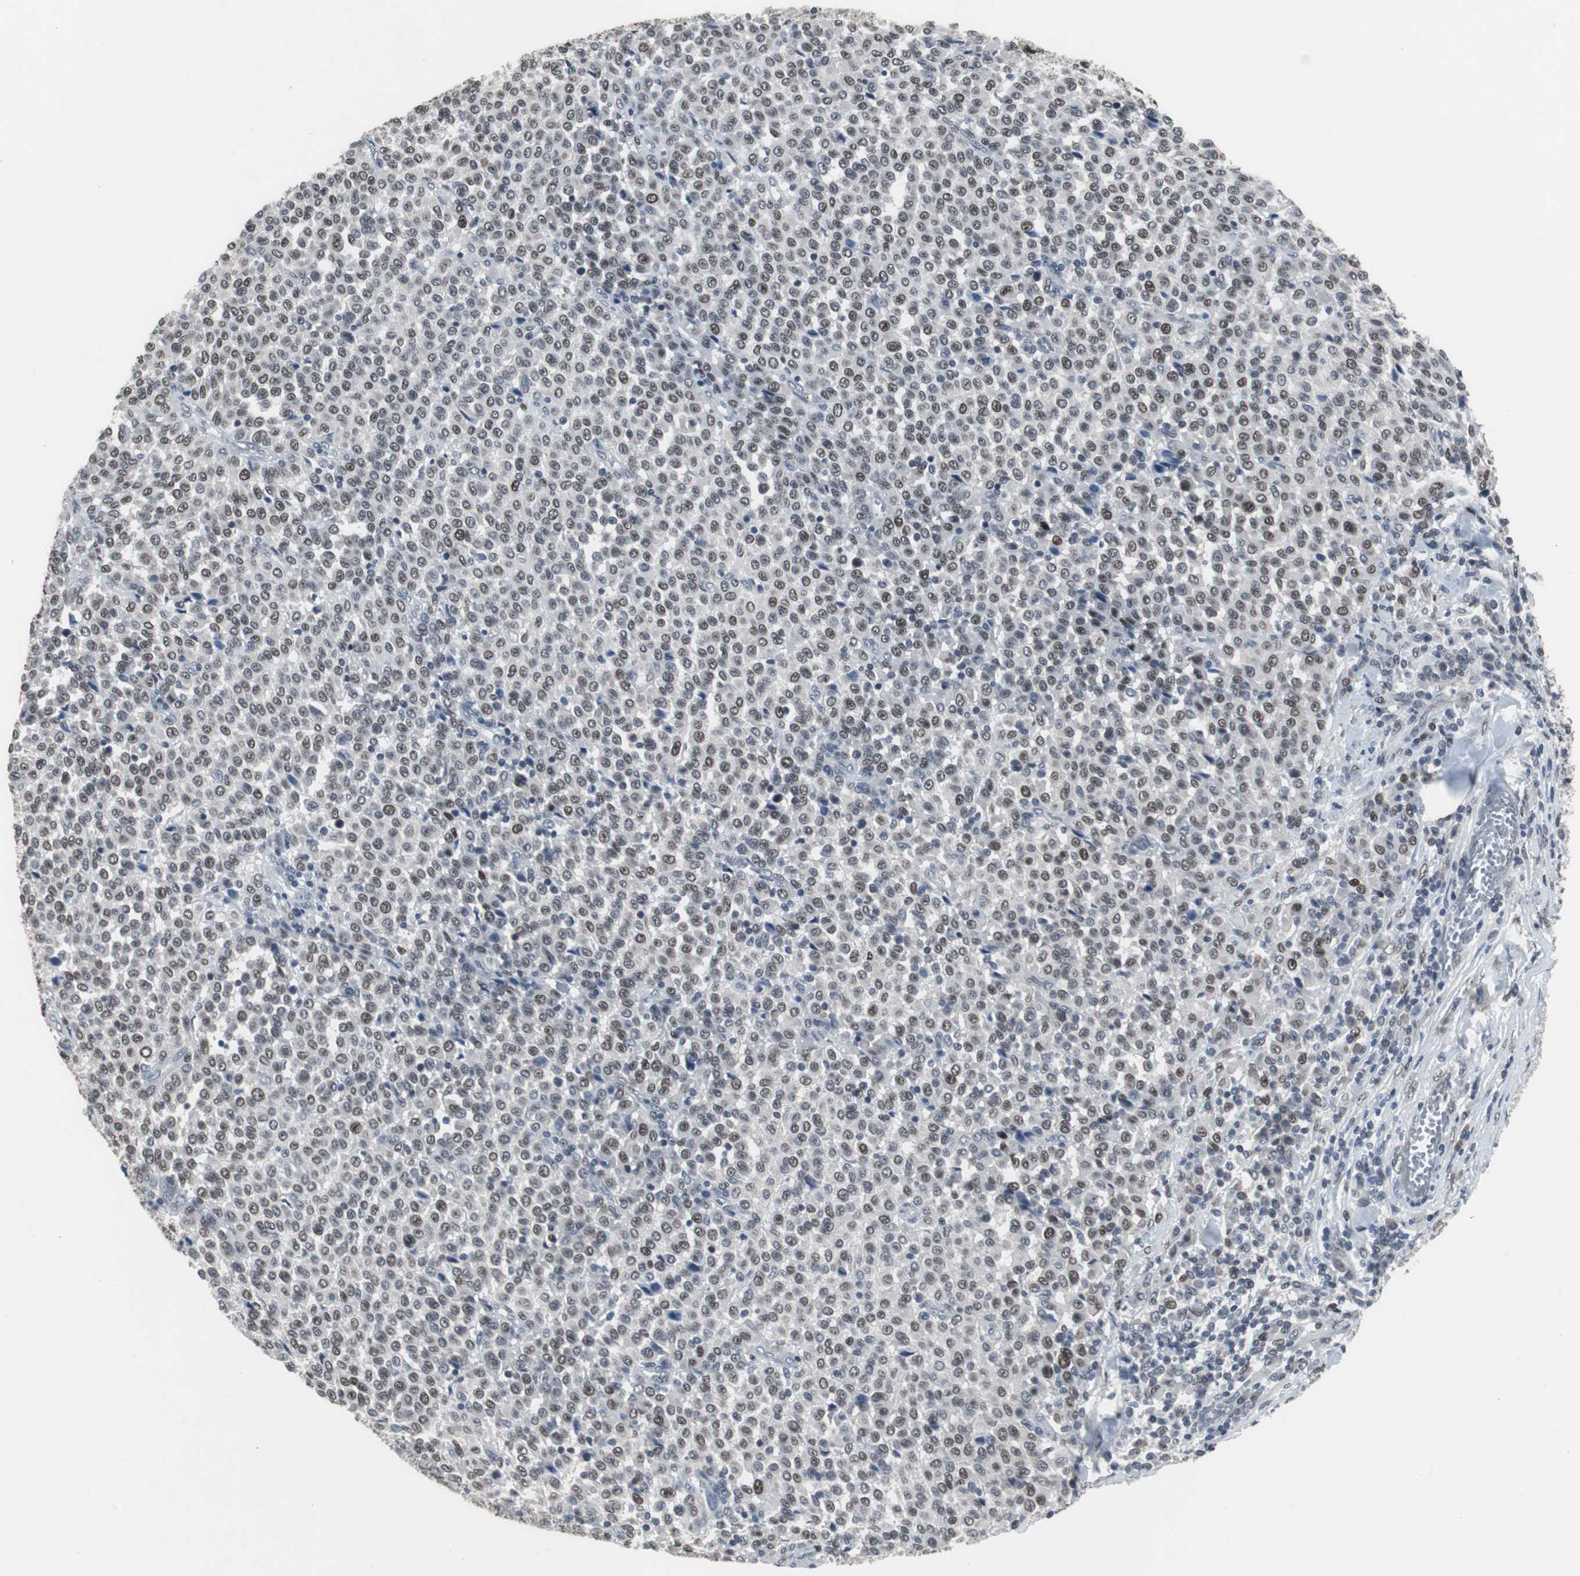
{"staining": {"intensity": "moderate", "quantity": ">75%", "location": "nuclear"}, "tissue": "melanoma", "cell_type": "Tumor cells", "image_type": "cancer", "snomed": [{"axis": "morphology", "description": "Malignant melanoma, Metastatic site"}, {"axis": "topography", "description": "Pancreas"}], "caption": "Protein expression analysis of melanoma reveals moderate nuclear expression in about >75% of tumor cells.", "gene": "FOXP4", "patient": {"sex": "female", "age": 30}}